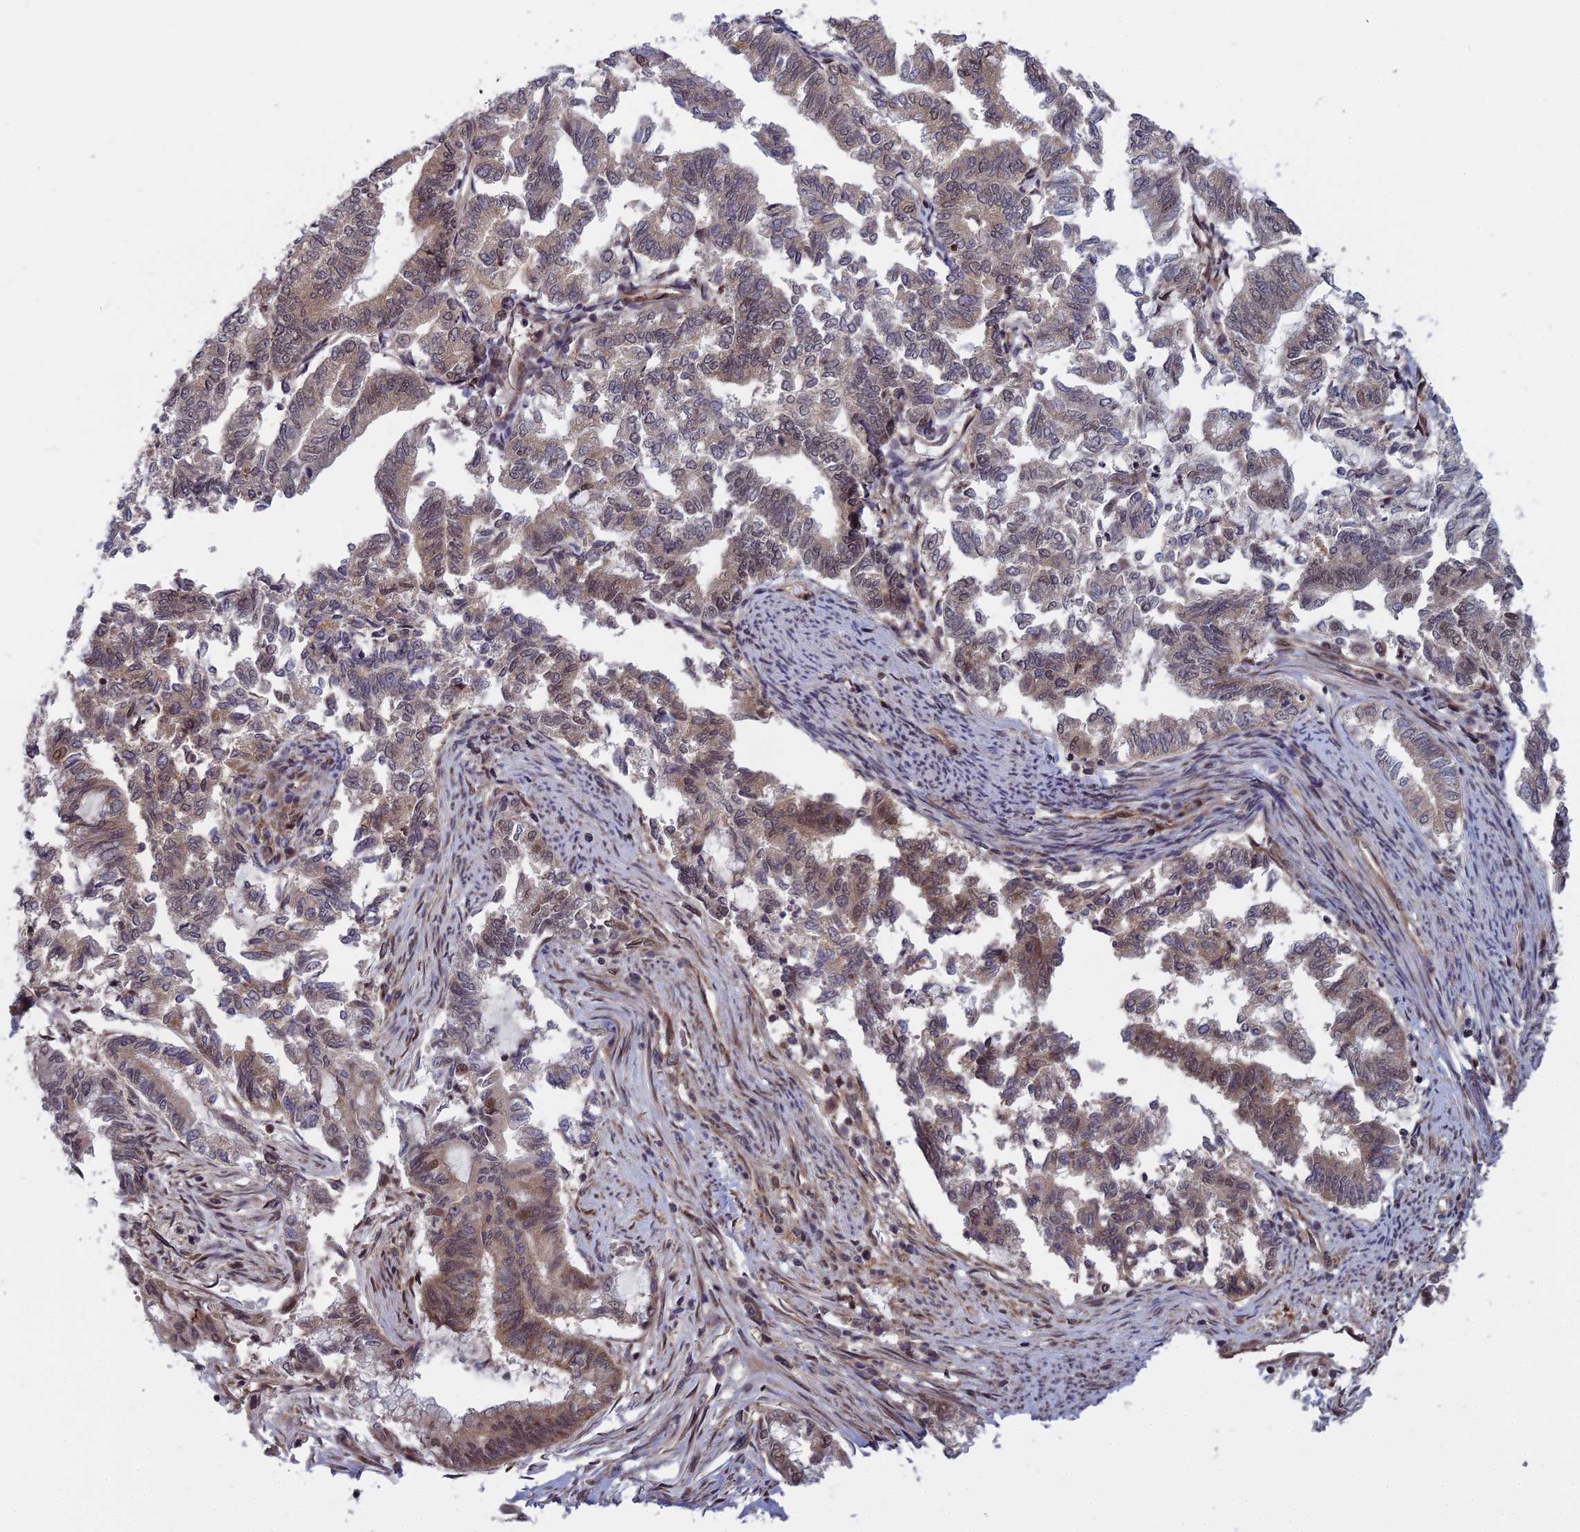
{"staining": {"intensity": "moderate", "quantity": "25%-75%", "location": "cytoplasmic/membranous,nuclear"}, "tissue": "endometrial cancer", "cell_type": "Tumor cells", "image_type": "cancer", "snomed": [{"axis": "morphology", "description": "Adenocarcinoma, NOS"}, {"axis": "topography", "description": "Endometrium"}], "caption": "DAB (3,3'-diaminobenzidine) immunohistochemical staining of human endometrial cancer (adenocarcinoma) displays moderate cytoplasmic/membranous and nuclear protein positivity in approximately 25%-75% of tumor cells.", "gene": "COMMD2", "patient": {"sex": "female", "age": 79}}